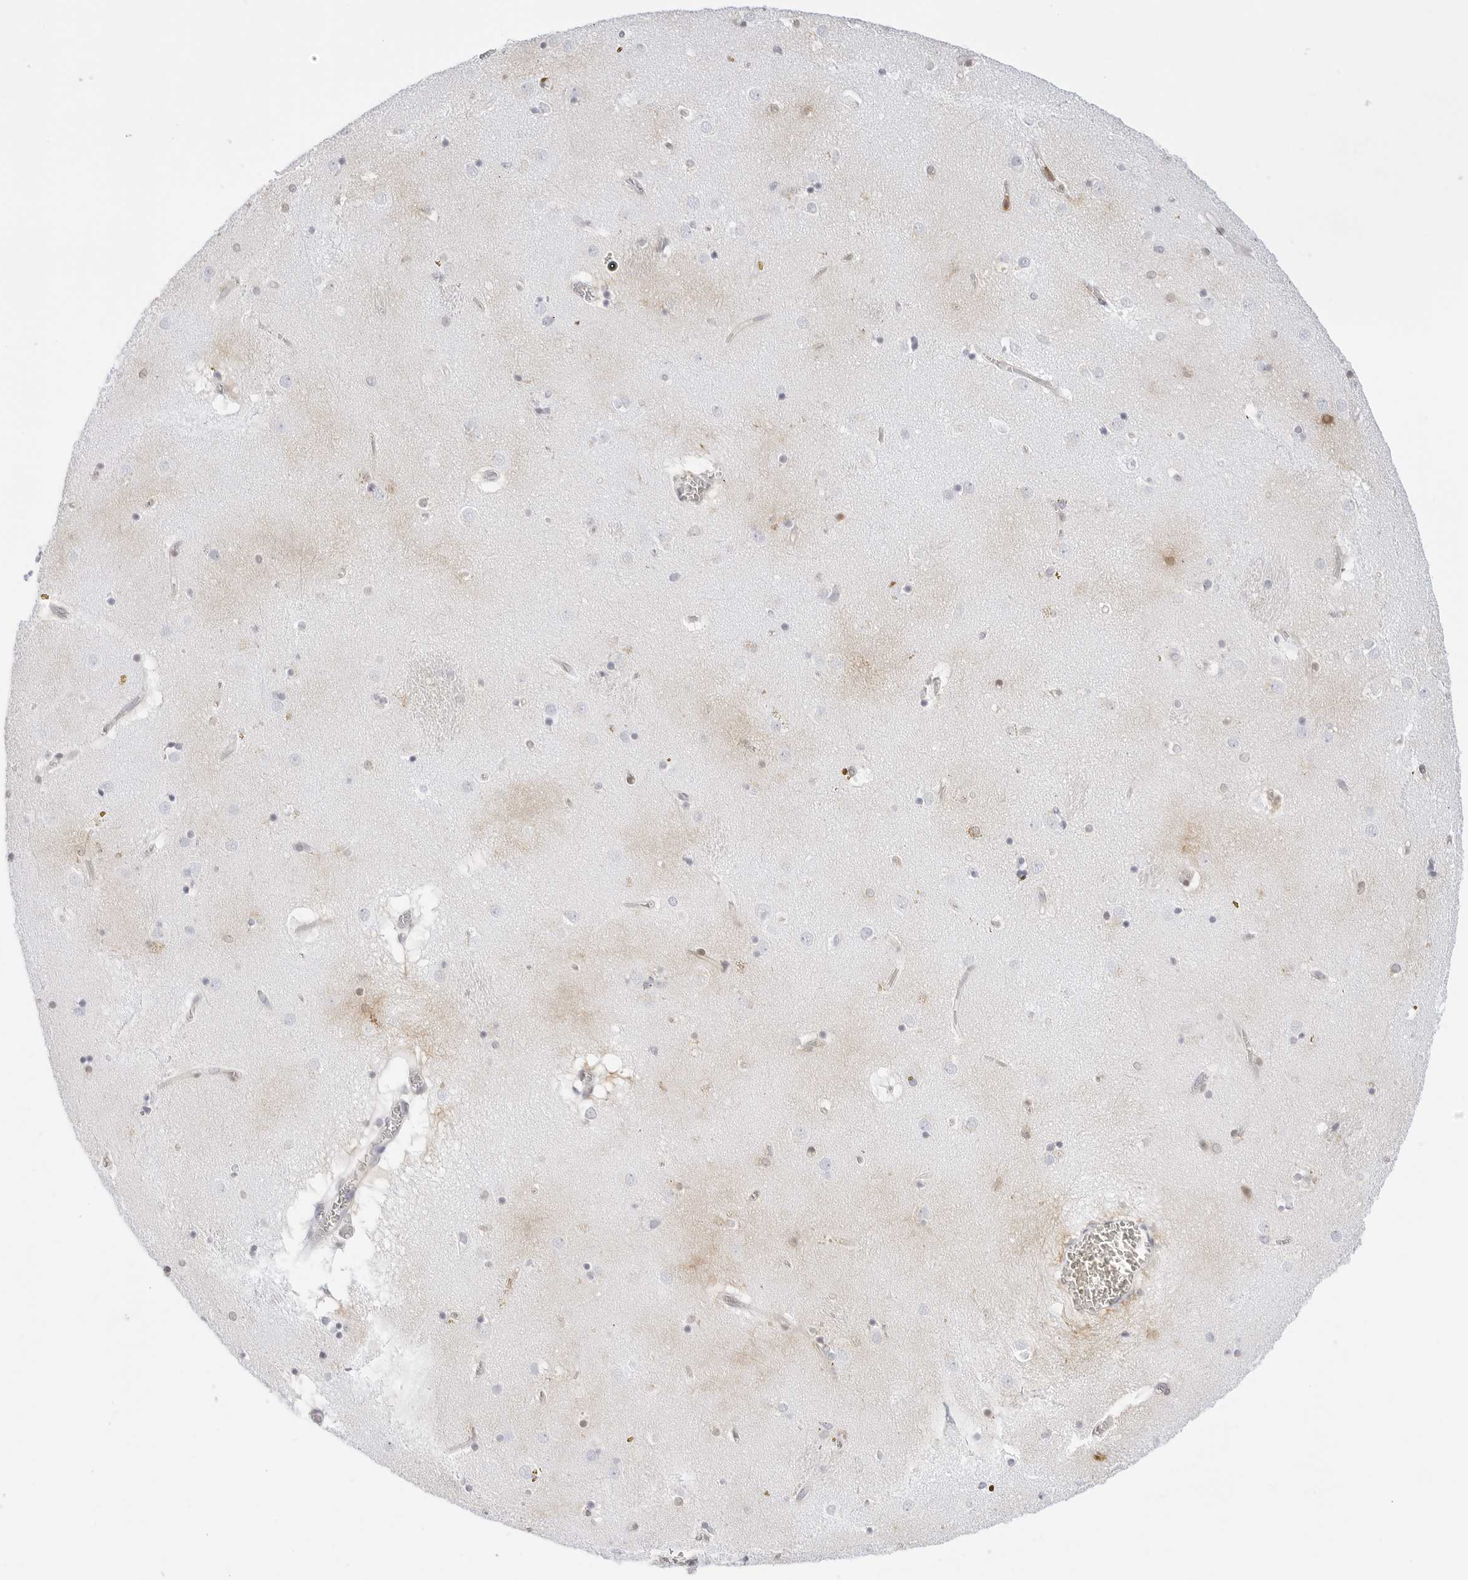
{"staining": {"intensity": "negative", "quantity": "none", "location": "none"}, "tissue": "caudate", "cell_type": "Glial cells", "image_type": "normal", "snomed": [{"axis": "morphology", "description": "Normal tissue, NOS"}, {"axis": "topography", "description": "Lateral ventricle wall"}], "caption": "Caudate stained for a protein using immunohistochemistry reveals no expression glial cells.", "gene": "SLC9A3R1", "patient": {"sex": "male", "age": 70}}